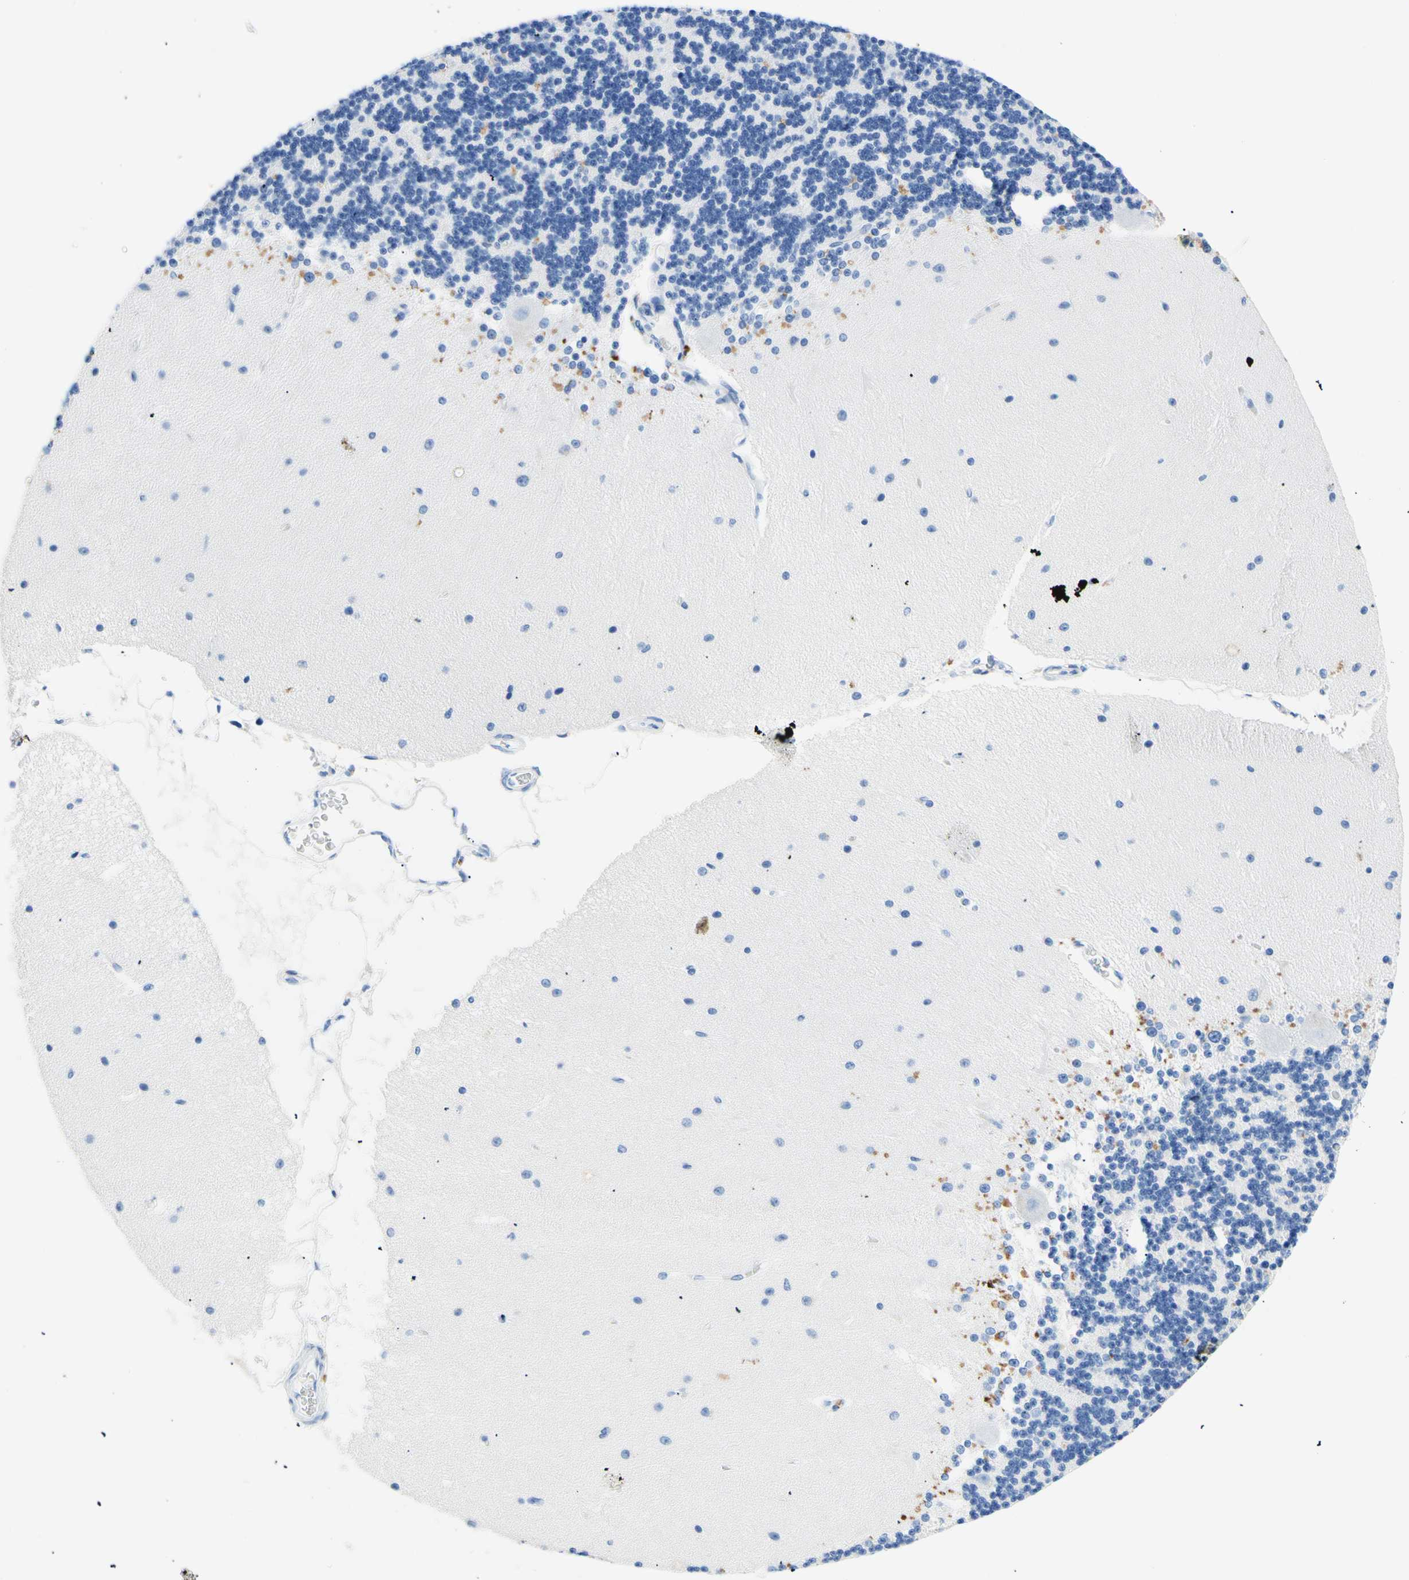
{"staining": {"intensity": "moderate", "quantity": "<25%", "location": "cytoplasmic/membranous"}, "tissue": "cerebellum", "cell_type": "Cells in granular layer", "image_type": "normal", "snomed": [{"axis": "morphology", "description": "Normal tissue, NOS"}, {"axis": "topography", "description": "Cerebellum"}], "caption": "About <25% of cells in granular layer in benign cerebellum demonstrate moderate cytoplasmic/membranous protein staining as visualized by brown immunohistochemical staining.", "gene": "MYH2", "patient": {"sex": "female", "age": 54}}